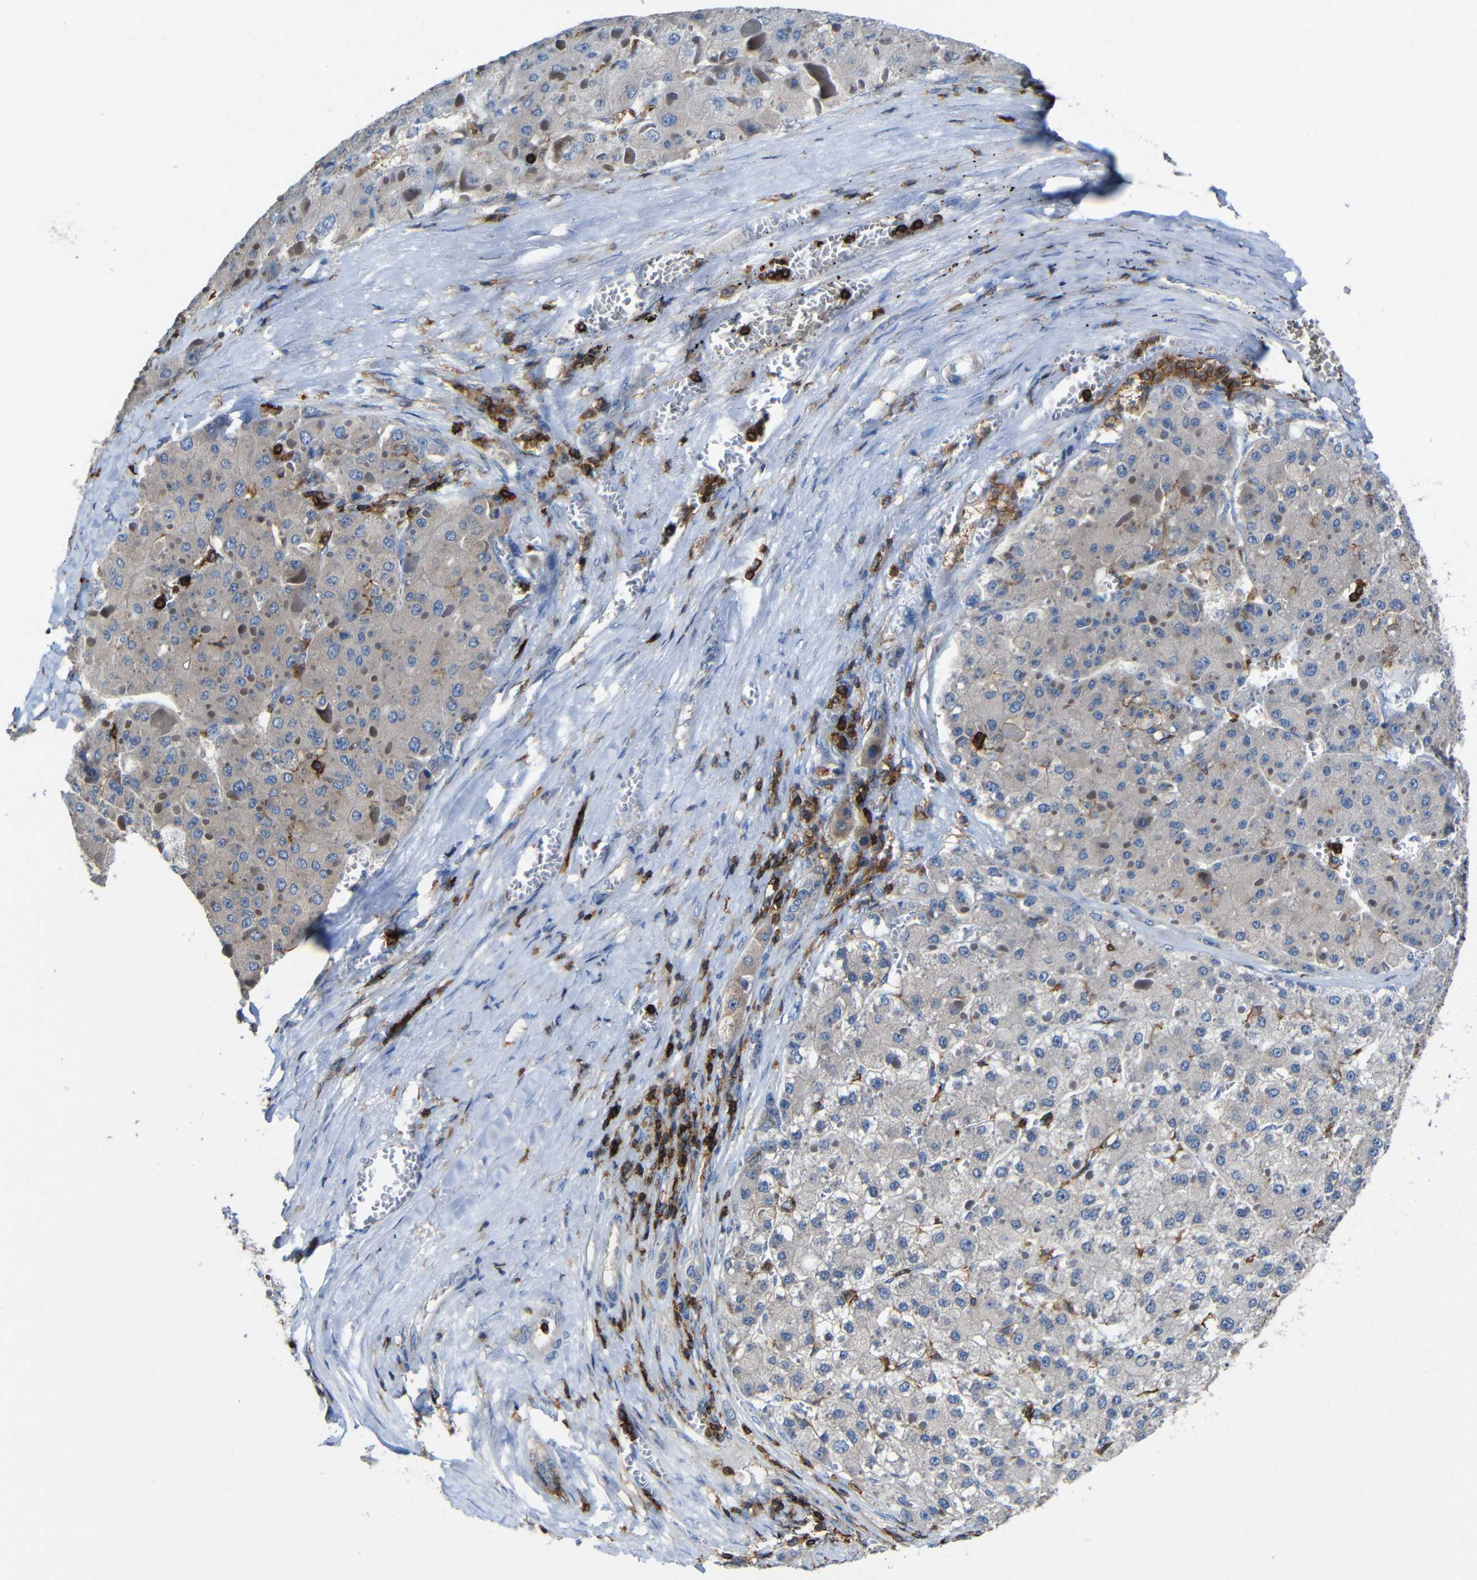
{"staining": {"intensity": "weak", "quantity": "<25%", "location": "cytoplasmic/membranous"}, "tissue": "liver cancer", "cell_type": "Tumor cells", "image_type": "cancer", "snomed": [{"axis": "morphology", "description": "Carcinoma, Hepatocellular, NOS"}, {"axis": "topography", "description": "Liver"}], "caption": "IHC image of human liver cancer (hepatocellular carcinoma) stained for a protein (brown), which exhibits no staining in tumor cells.", "gene": "P2RY12", "patient": {"sex": "female", "age": 73}}